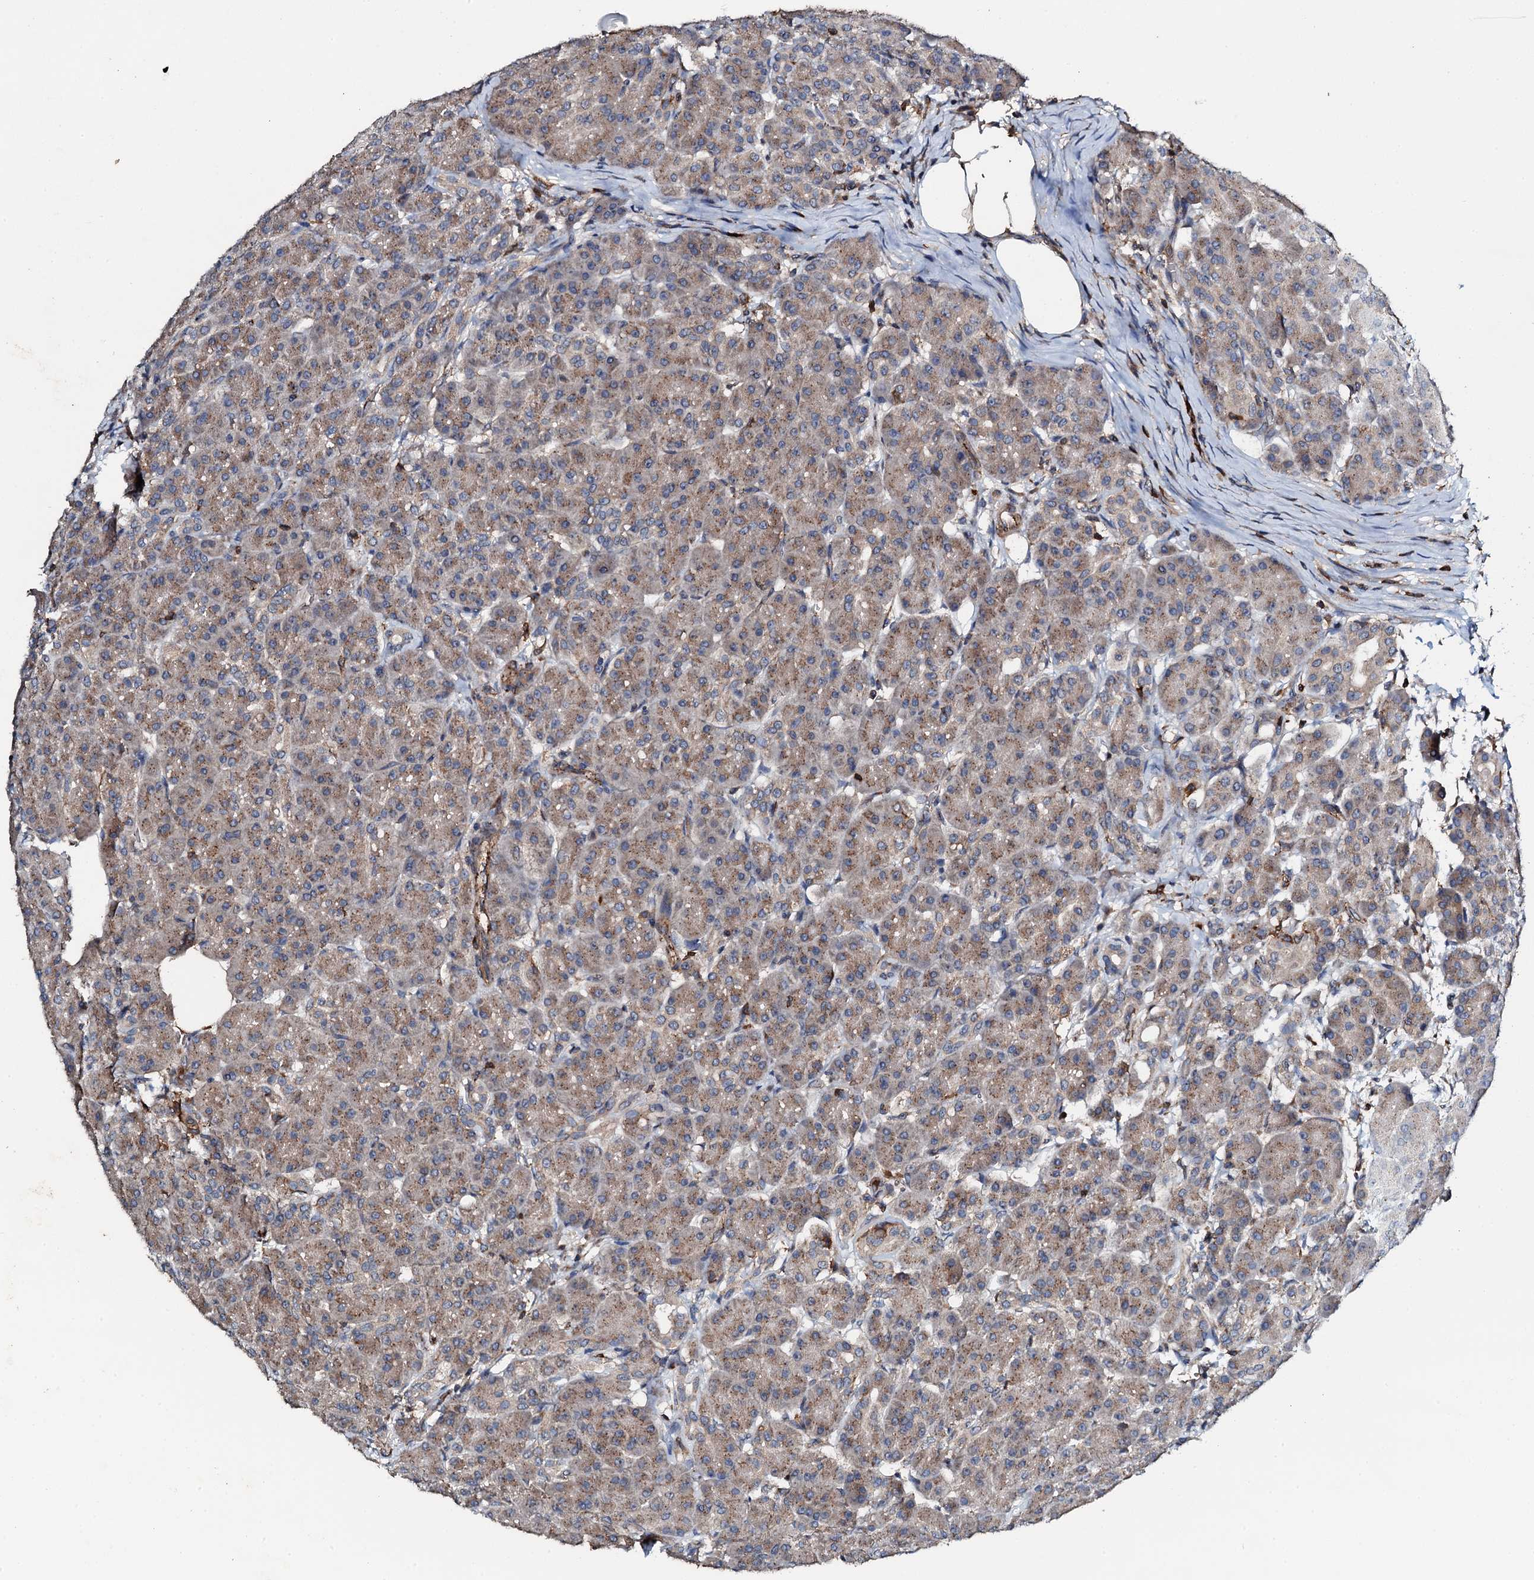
{"staining": {"intensity": "moderate", "quantity": ">75%", "location": "cytoplasmic/membranous"}, "tissue": "pancreas", "cell_type": "Exocrine glandular cells", "image_type": "normal", "snomed": [{"axis": "morphology", "description": "Normal tissue, NOS"}, {"axis": "topography", "description": "Pancreas"}], "caption": "This photomicrograph demonstrates IHC staining of benign pancreas, with medium moderate cytoplasmic/membranous staining in approximately >75% of exocrine glandular cells.", "gene": "GRK2", "patient": {"sex": "male", "age": 63}}